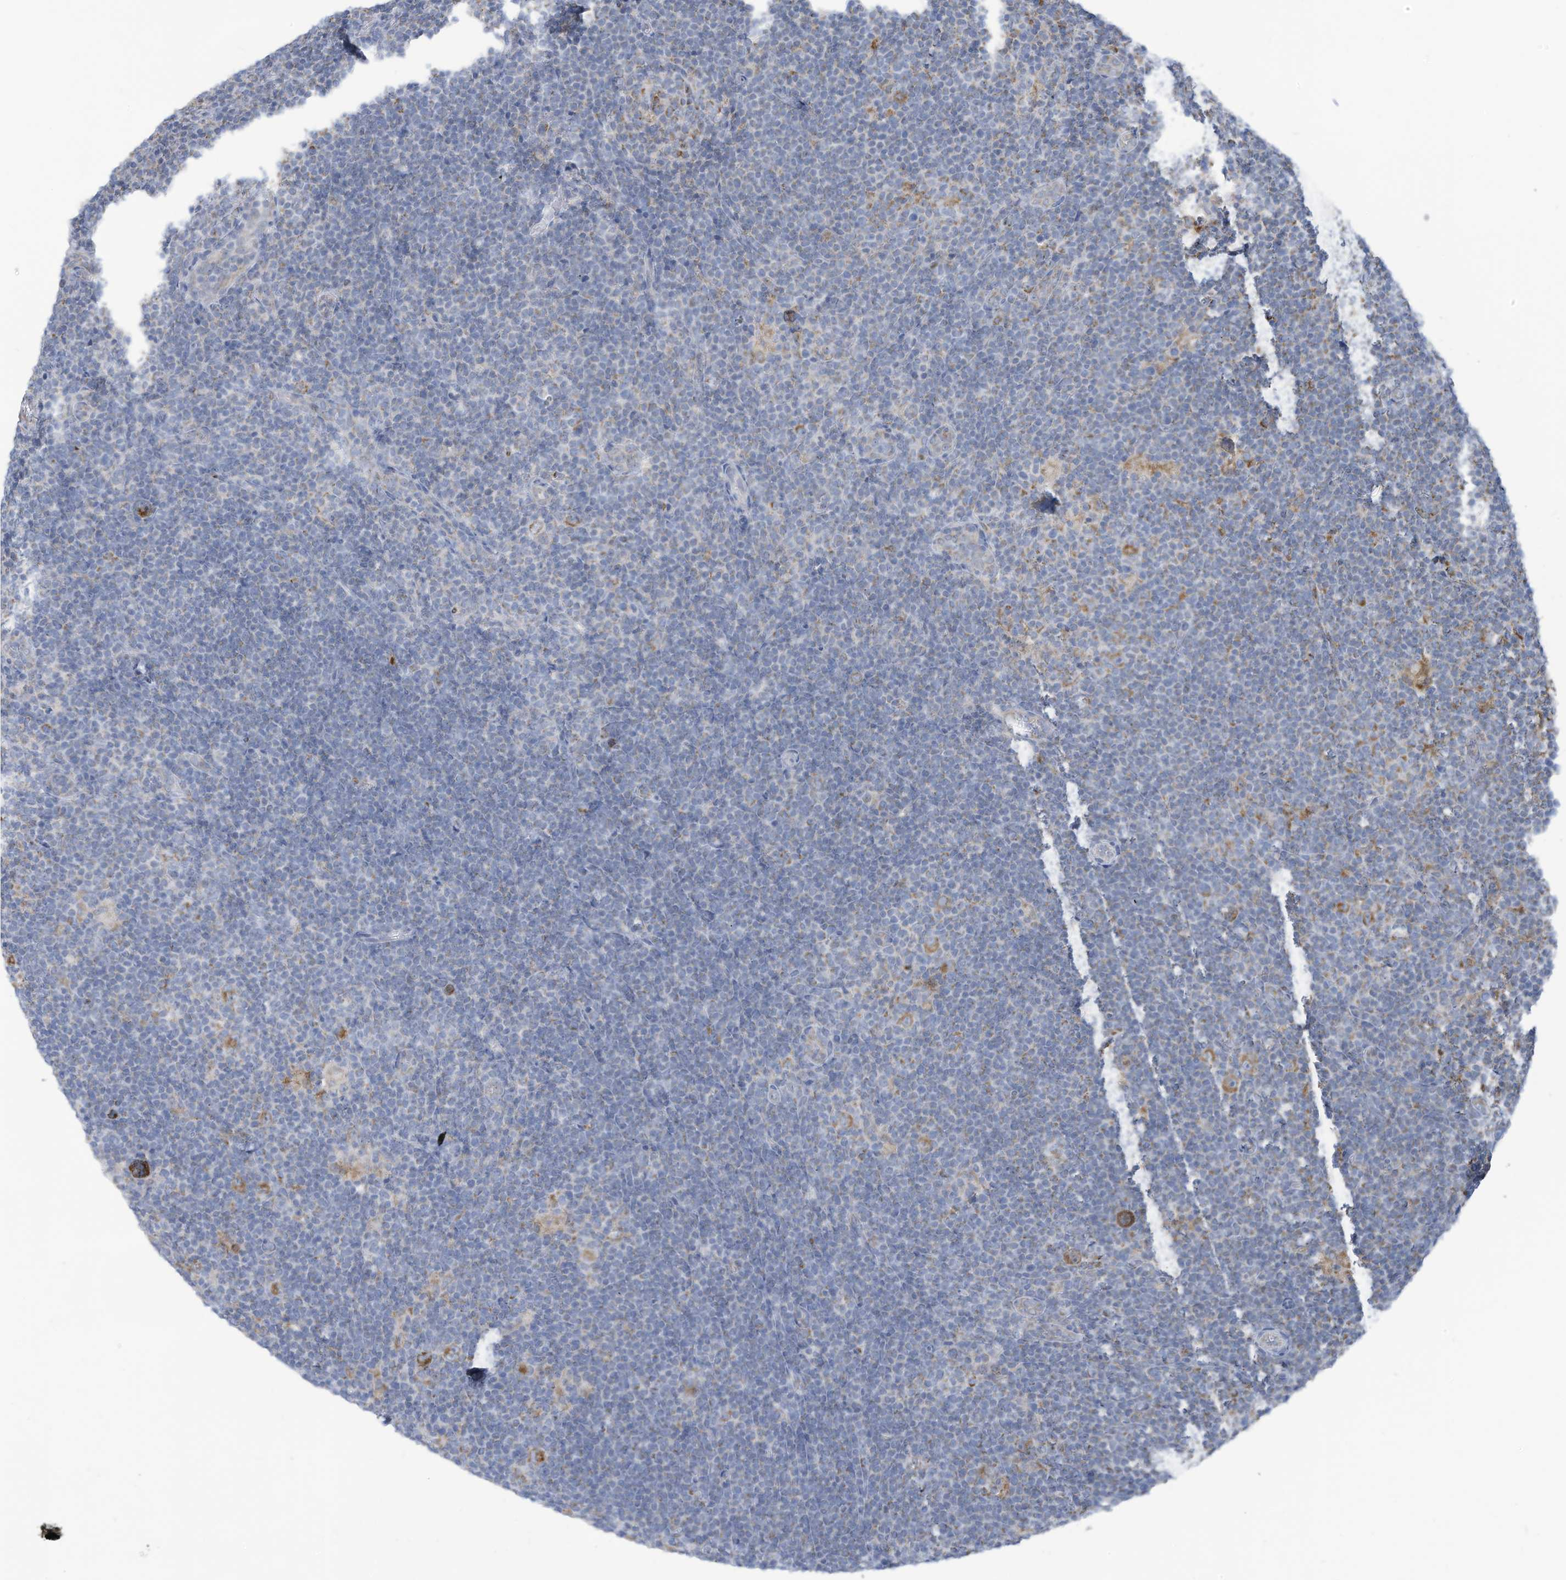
{"staining": {"intensity": "weak", "quantity": "25%-75%", "location": "cytoplasmic/membranous"}, "tissue": "lymphoma", "cell_type": "Tumor cells", "image_type": "cancer", "snomed": [{"axis": "morphology", "description": "Hodgkin's disease, NOS"}, {"axis": "topography", "description": "Lymph node"}], "caption": "An image of human lymphoma stained for a protein shows weak cytoplasmic/membranous brown staining in tumor cells.", "gene": "NLN", "patient": {"sex": "female", "age": 57}}